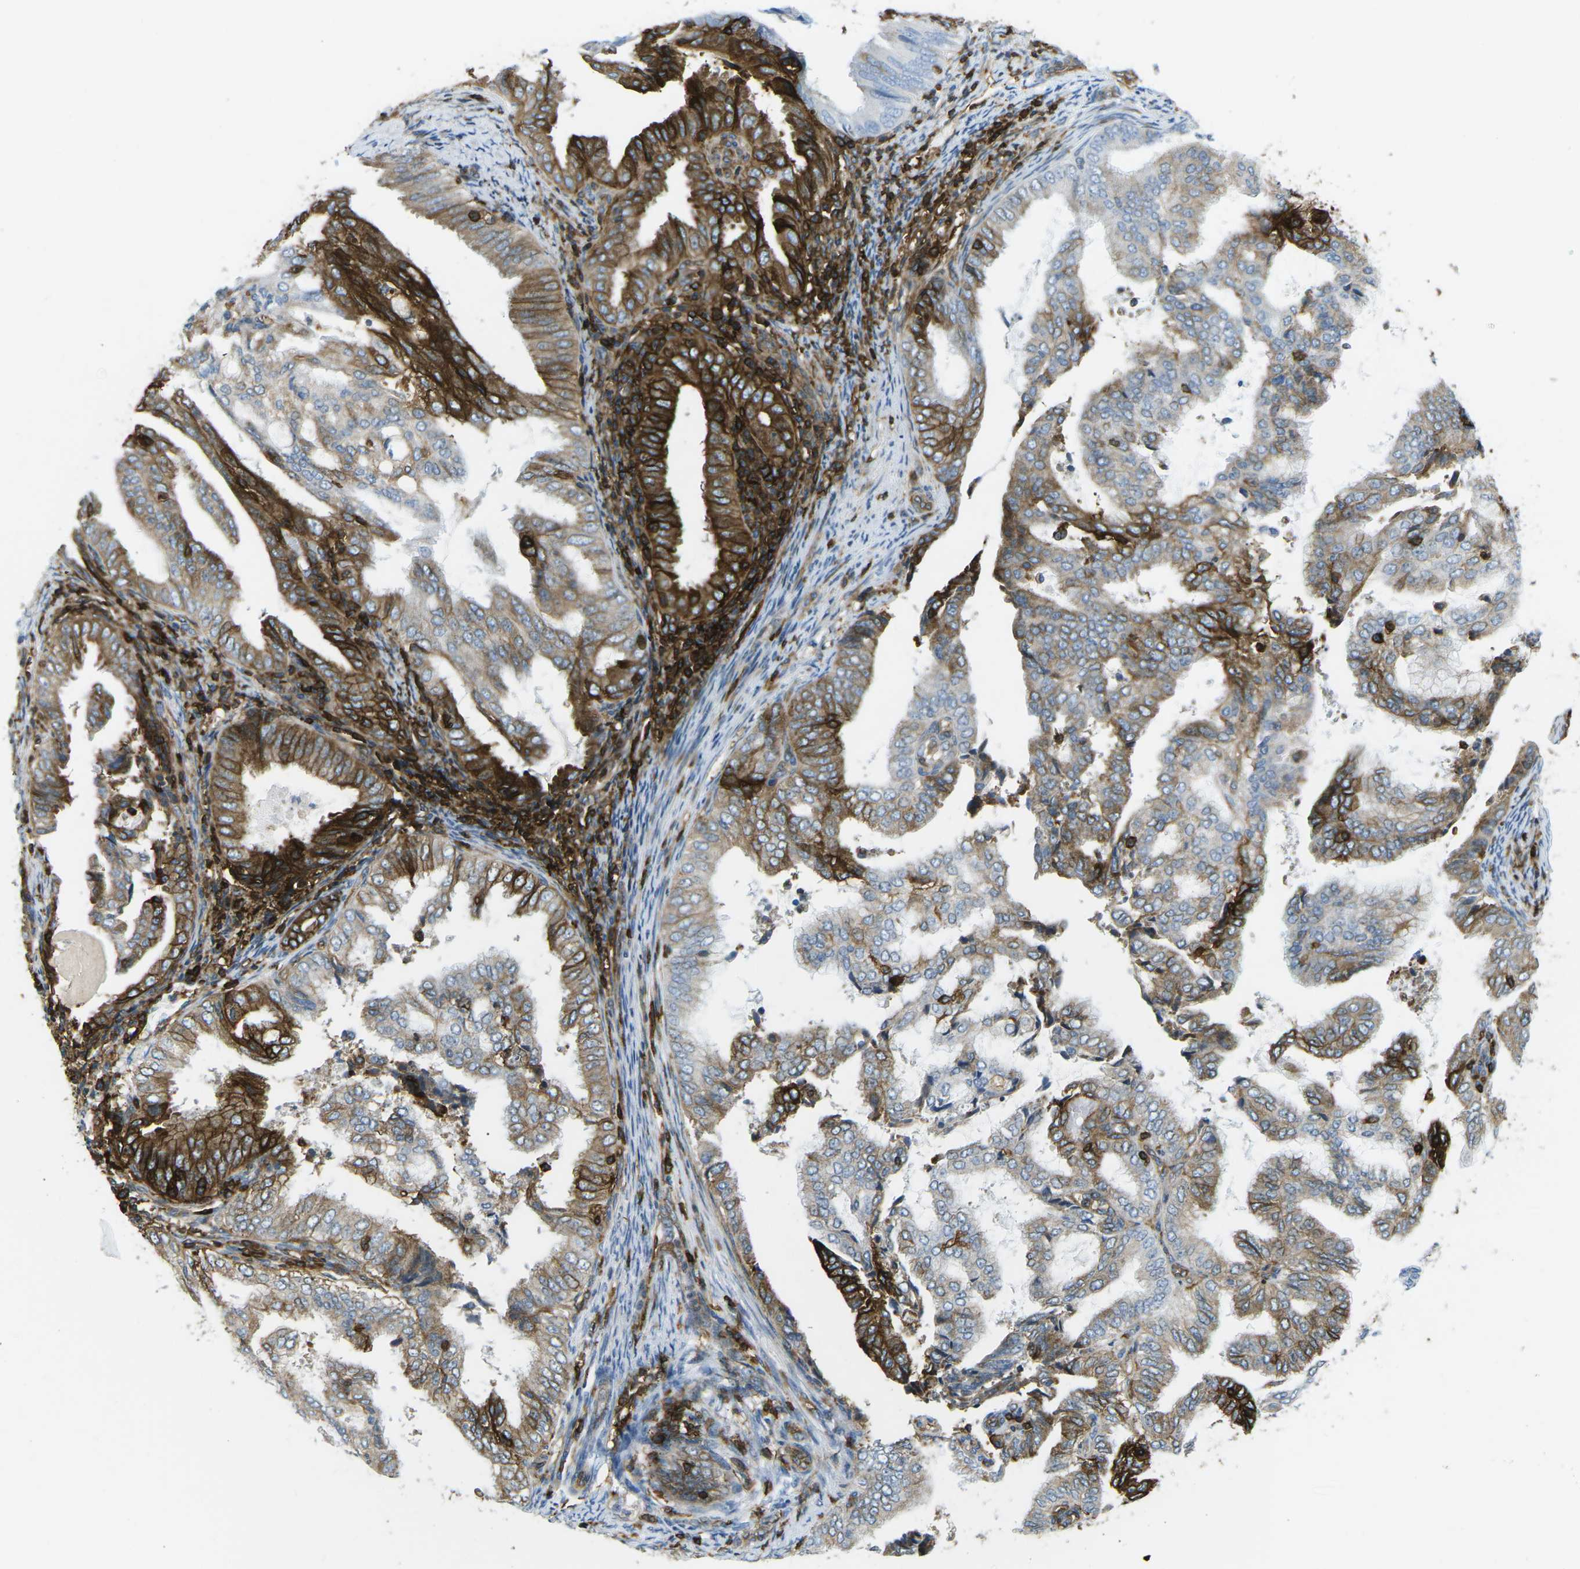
{"staining": {"intensity": "strong", "quantity": "25%-75%", "location": "cytoplasmic/membranous"}, "tissue": "endometrial cancer", "cell_type": "Tumor cells", "image_type": "cancer", "snomed": [{"axis": "morphology", "description": "Adenocarcinoma, NOS"}, {"axis": "topography", "description": "Endometrium"}], "caption": "This photomicrograph demonstrates adenocarcinoma (endometrial) stained with immunohistochemistry to label a protein in brown. The cytoplasmic/membranous of tumor cells show strong positivity for the protein. Nuclei are counter-stained blue.", "gene": "HLA-B", "patient": {"sex": "female", "age": 58}}